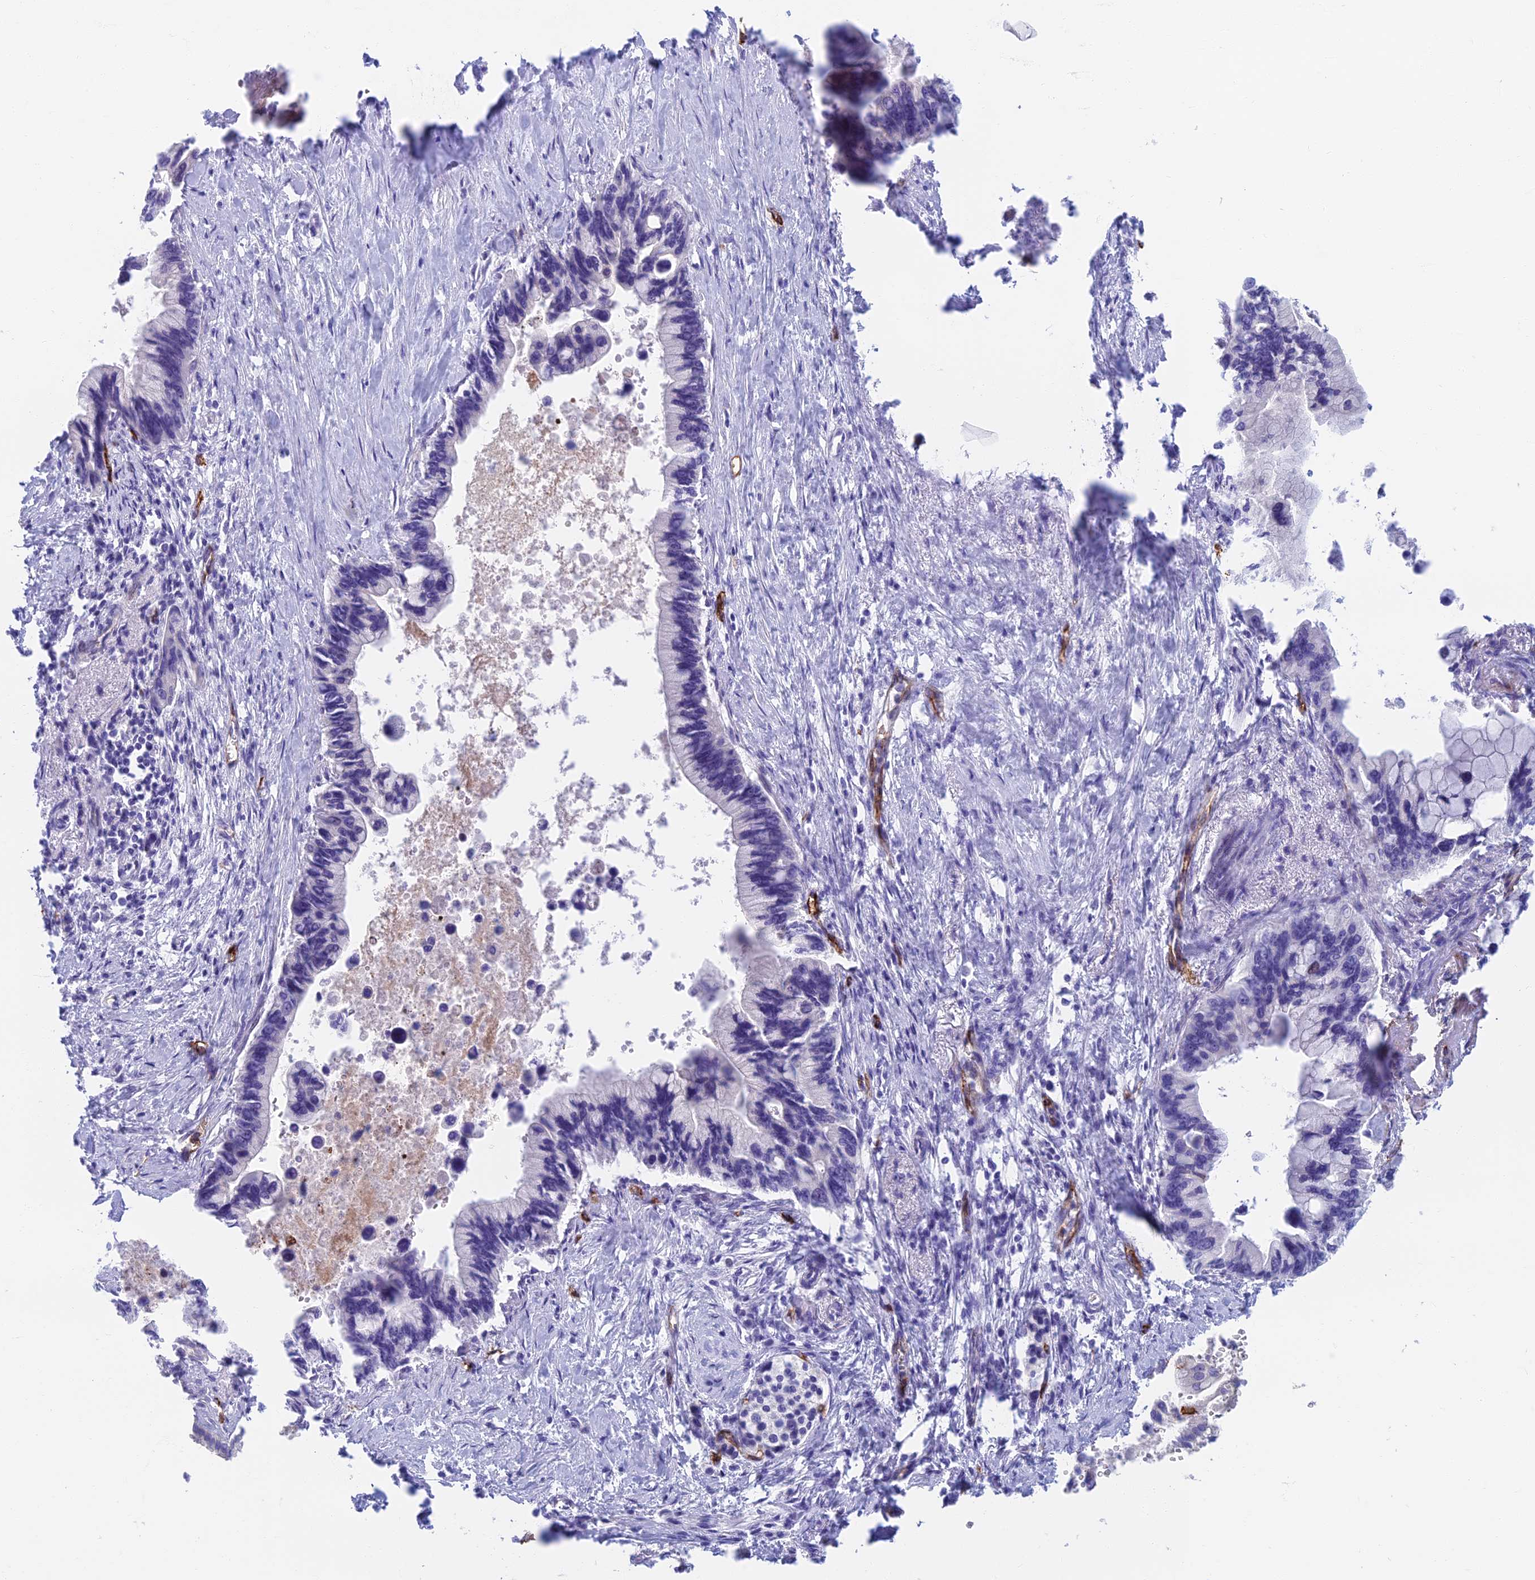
{"staining": {"intensity": "negative", "quantity": "none", "location": "none"}, "tissue": "pancreatic cancer", "cell_type": "Tumor cells", "image_type": "cancer", "snomed": [{"axis": "morphology", "description": "Adenocarcinoma, NOS"}, {"axis": "topography", "description": "Pancreas"}], "caption": "Tumor cells are negative for brown protein staining in adenocarcinoma (pancreatic).", "gene": "ETFRF1", "patient": {"sex": "female", "age": 83}}